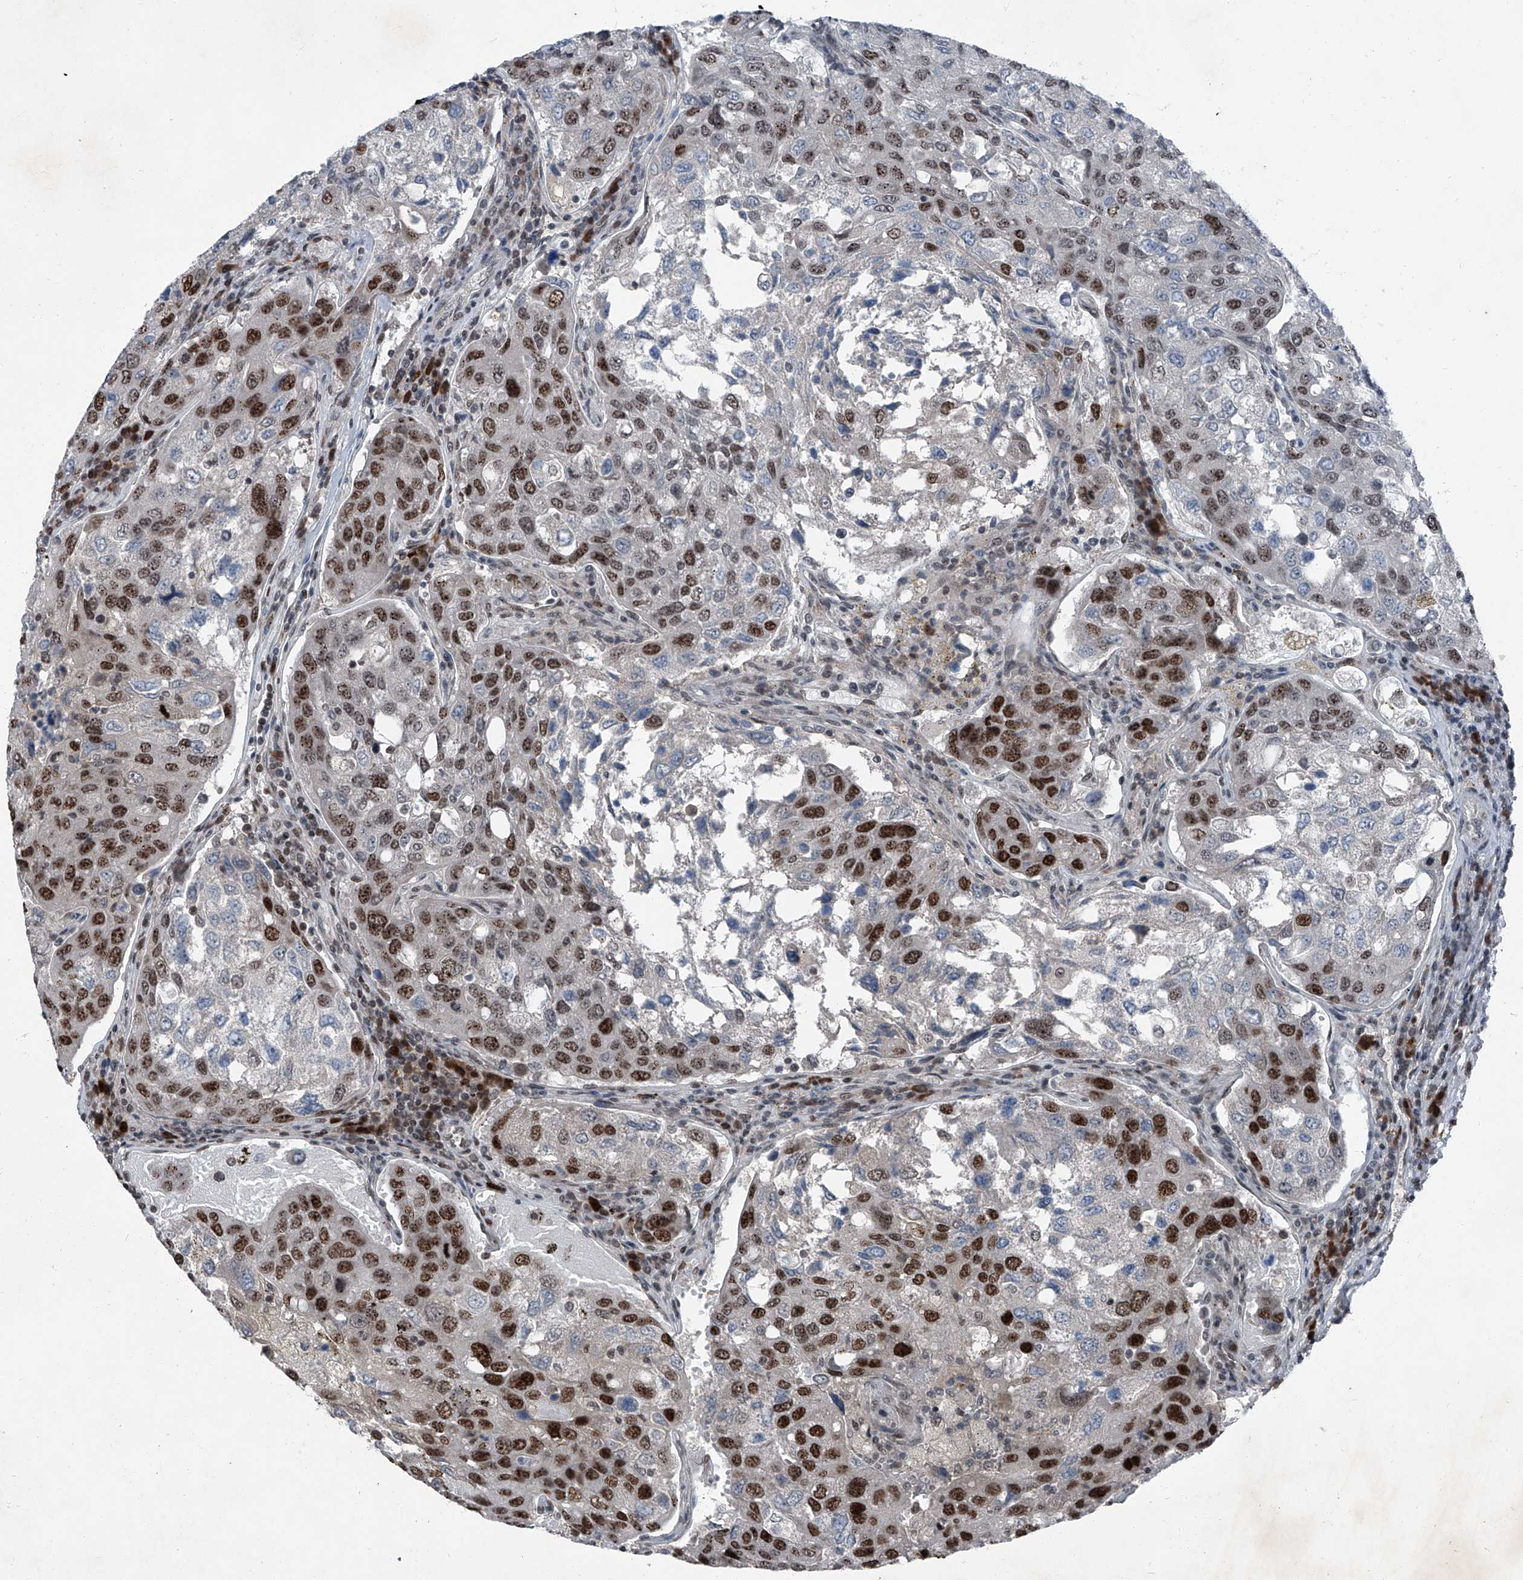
{"staining": {"intensity": "strong", "quantity": "25%-75%", "location": "nuclear"}, "tissue": "urothelial cancer", "cell_type": "Tumor cells", "image_type": "cancer", "snomed": [{"axis": "morphology", "description": "Urothelial carcinoma, High grade"}, {"axis": "topography", "description": "Lymph node"}, {"axis": "topography", "description": "Urinary bladder"}], "caption": "This is an image of immunohistochemistry staining of urothelial carcinoma (high-grade), which shows strong staining in the nuclear of tumor cells.", "gene": "BMI1", "patient": {"sex": "male", "age": 51}}